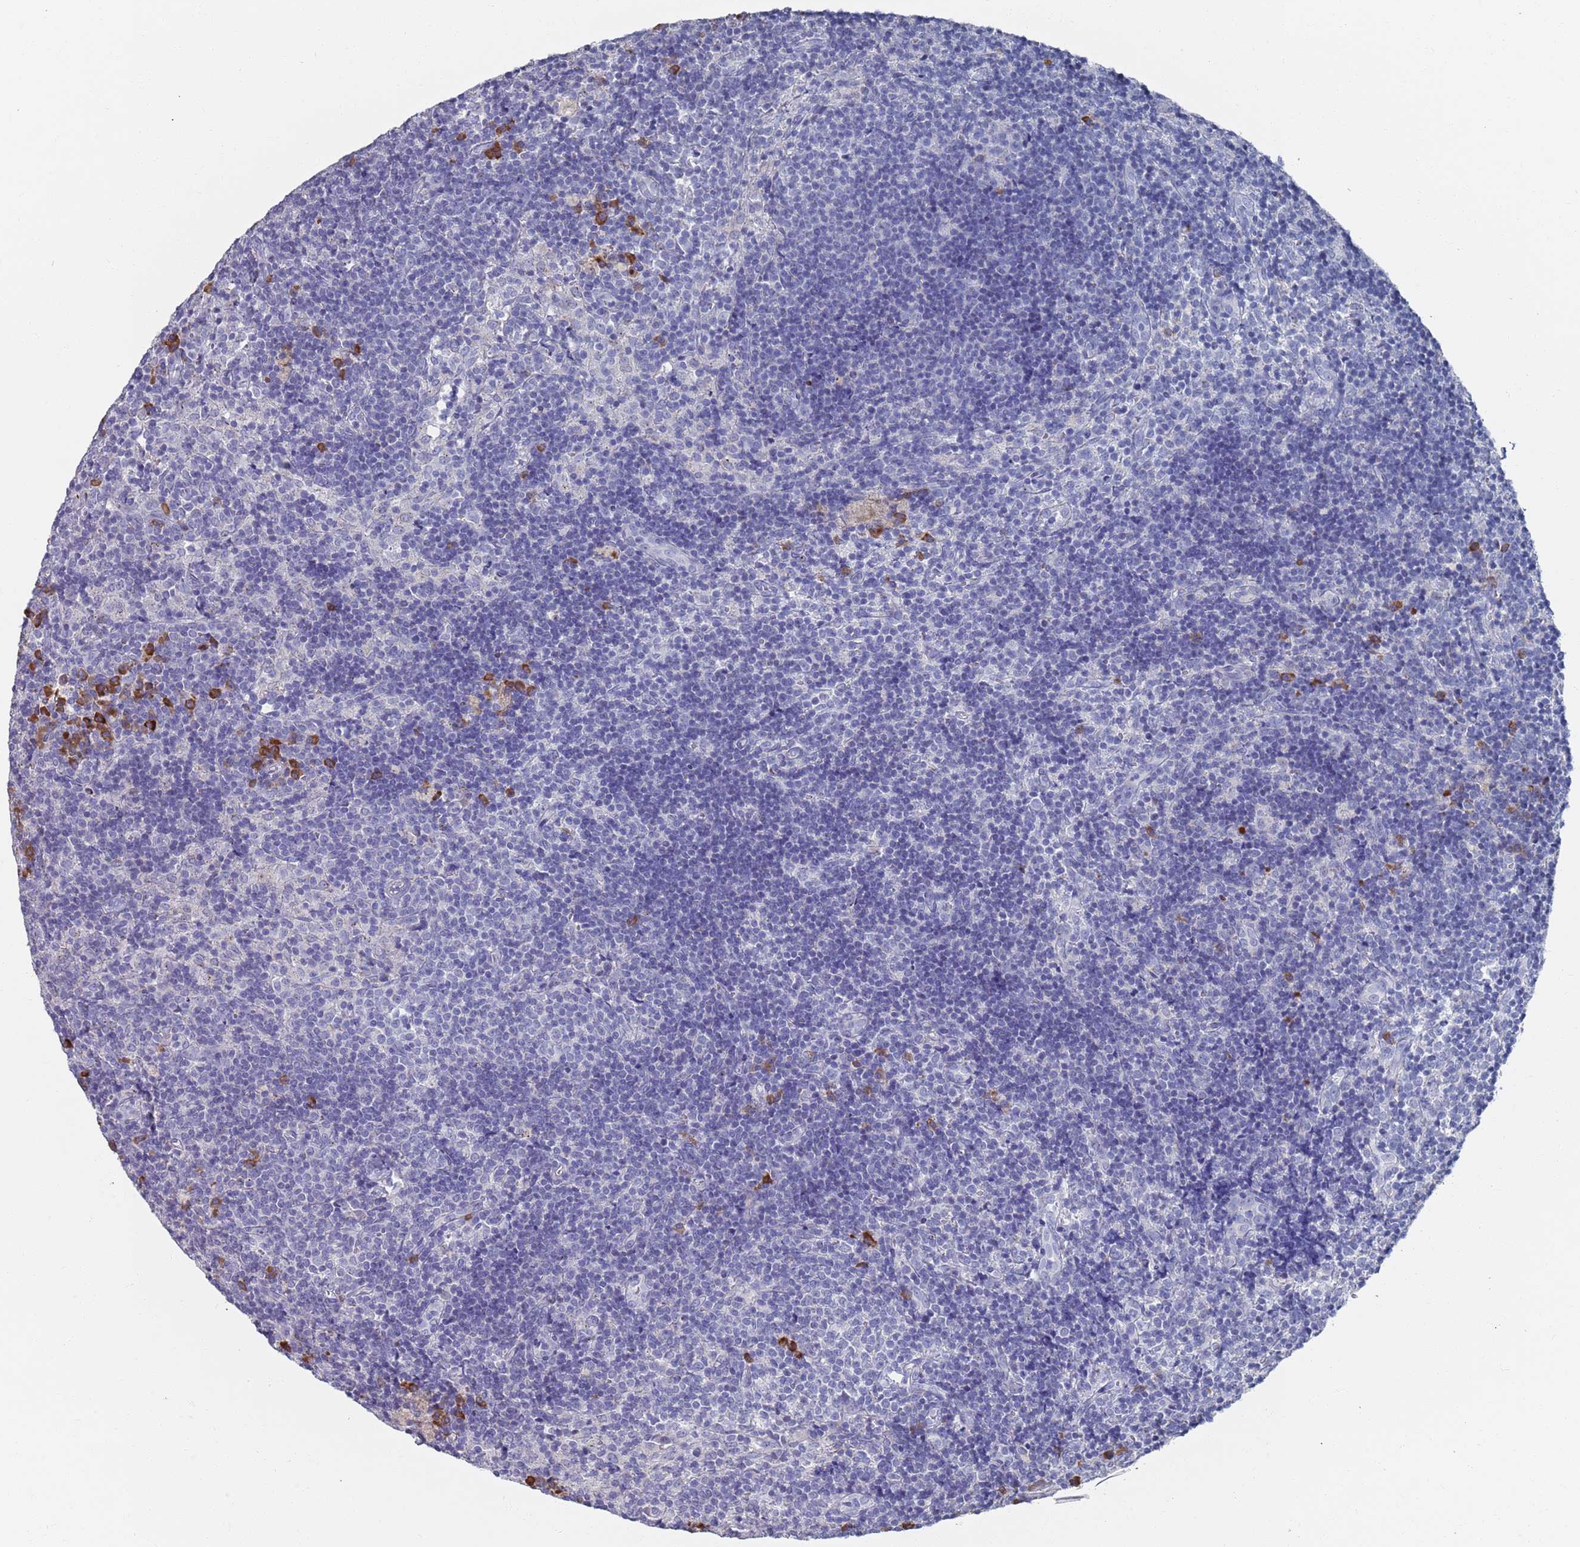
{"staining": {"intensity": "negative", "quantity": "none", "location": "none"}, "tissue": "lymph node", "cell_type": "Germinal center cells", "image_type": "normal", "snomed": [{"axis": "morphology", "description": "Normal tissue, NOS"}, {"axis": "topography", "description": "Lymph node"}], "caption": "A high-resolution image shows IHC staining of benign lymph node, which demonstrates no significant expression in germinal center cells. Nuclei are stained in blue.", "gene": "MAT1A", "patient": {"sex": "female", "age": 30}}